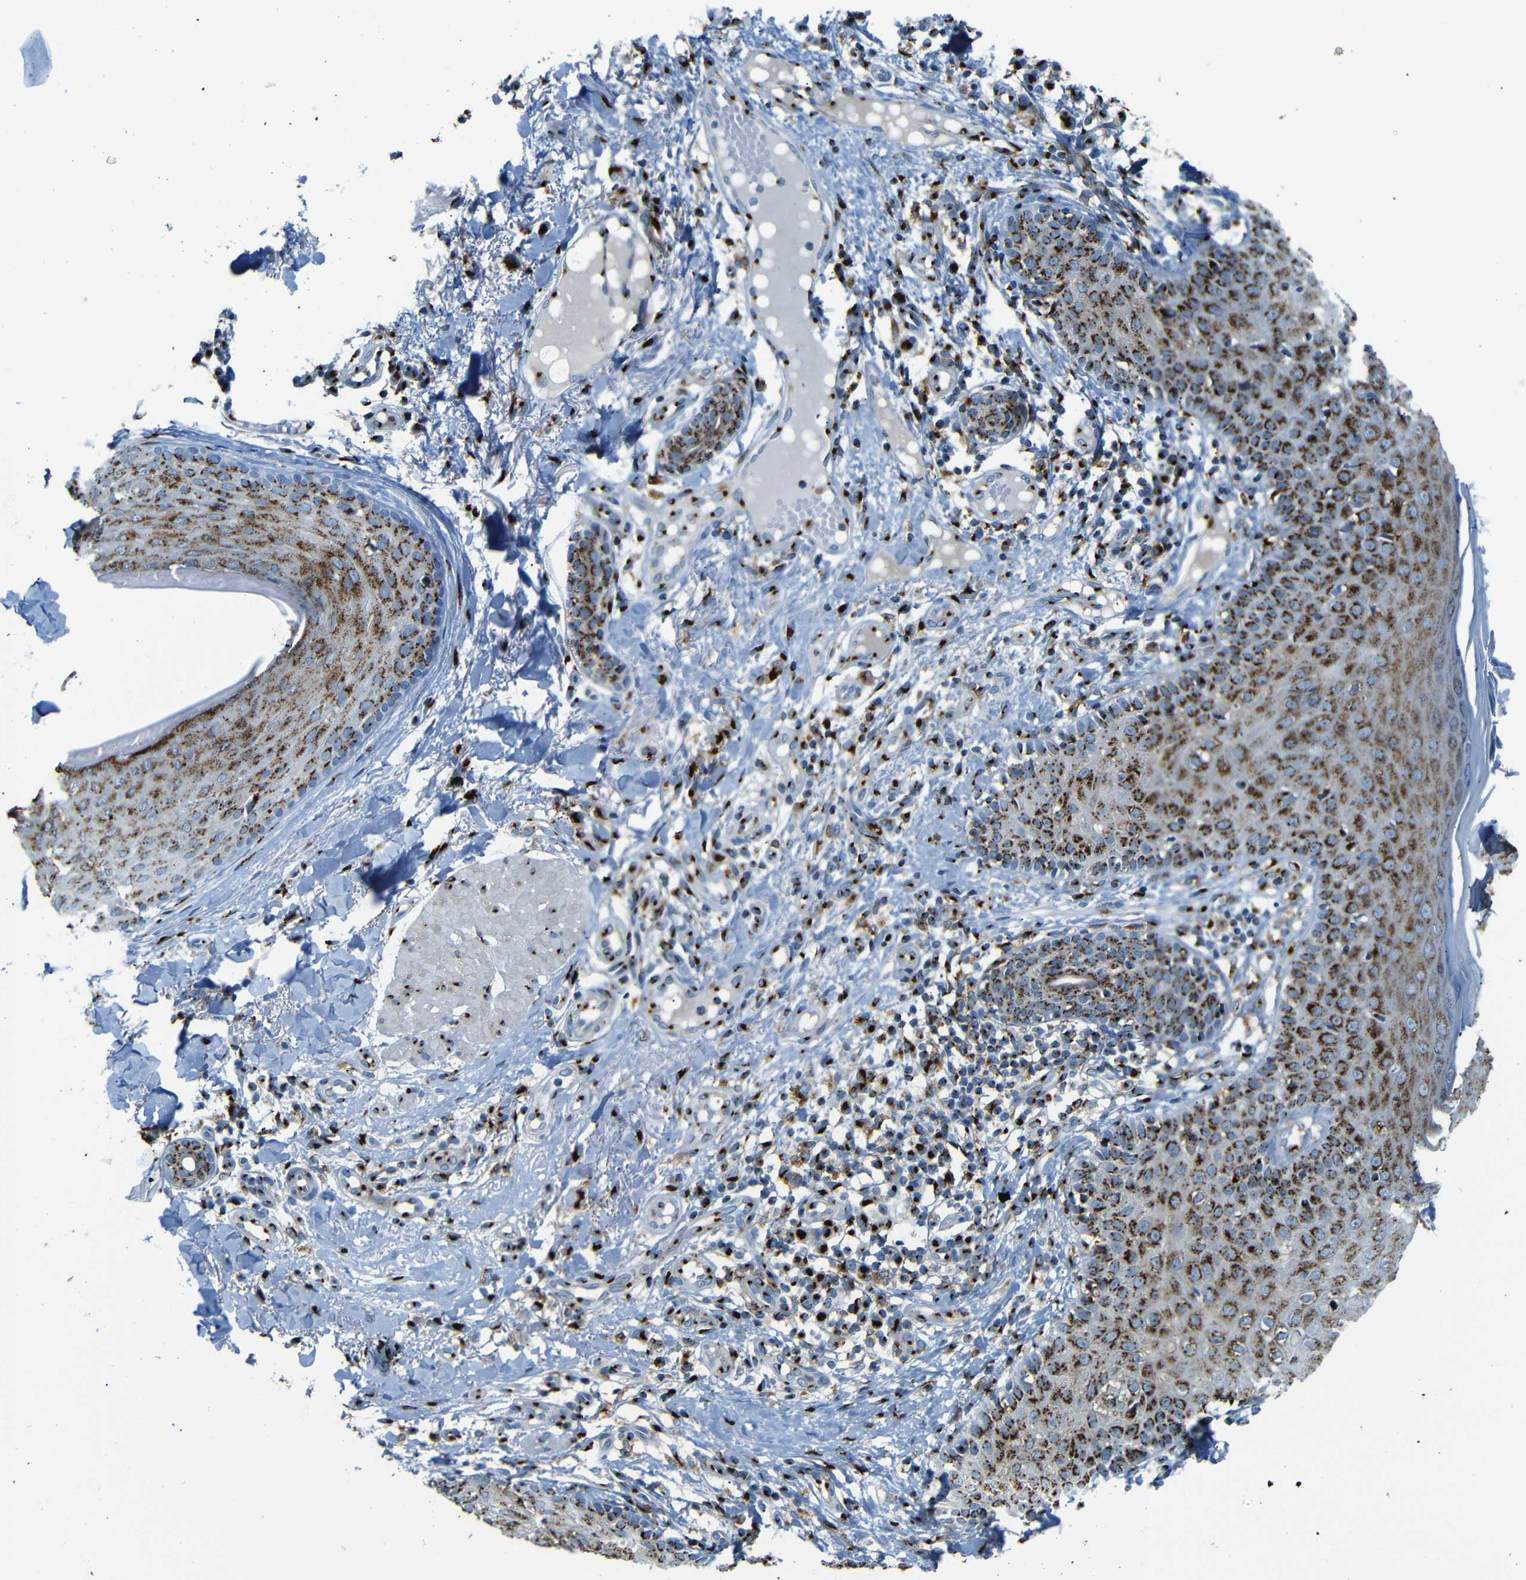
{"staining": {"intensity": "strong", "quantity": ">75%", "location": "cytoplasmic/membranous"}, "tissue": "skin cancer", "cell_type": "Tumor cells", "image_type": "cancer", "snomed": [{"axis": "morphology", "description": "Normal tissue, NOS"}, {"axis": "morphology", "description": "Basal cell carcinoma"}, {"axis": "topography", "description": "Skin"}], "caption": "IHC of human skin cancer (basal cell carcinoma) reveals high levels of strong cytoplasmic/membranous staining in about >75% of tumor cells. (Brightfield microscopy of DAB IHC at high magnification).", "gene": "TGOLN2", "patient": {"sex": "male", "age": 52}}